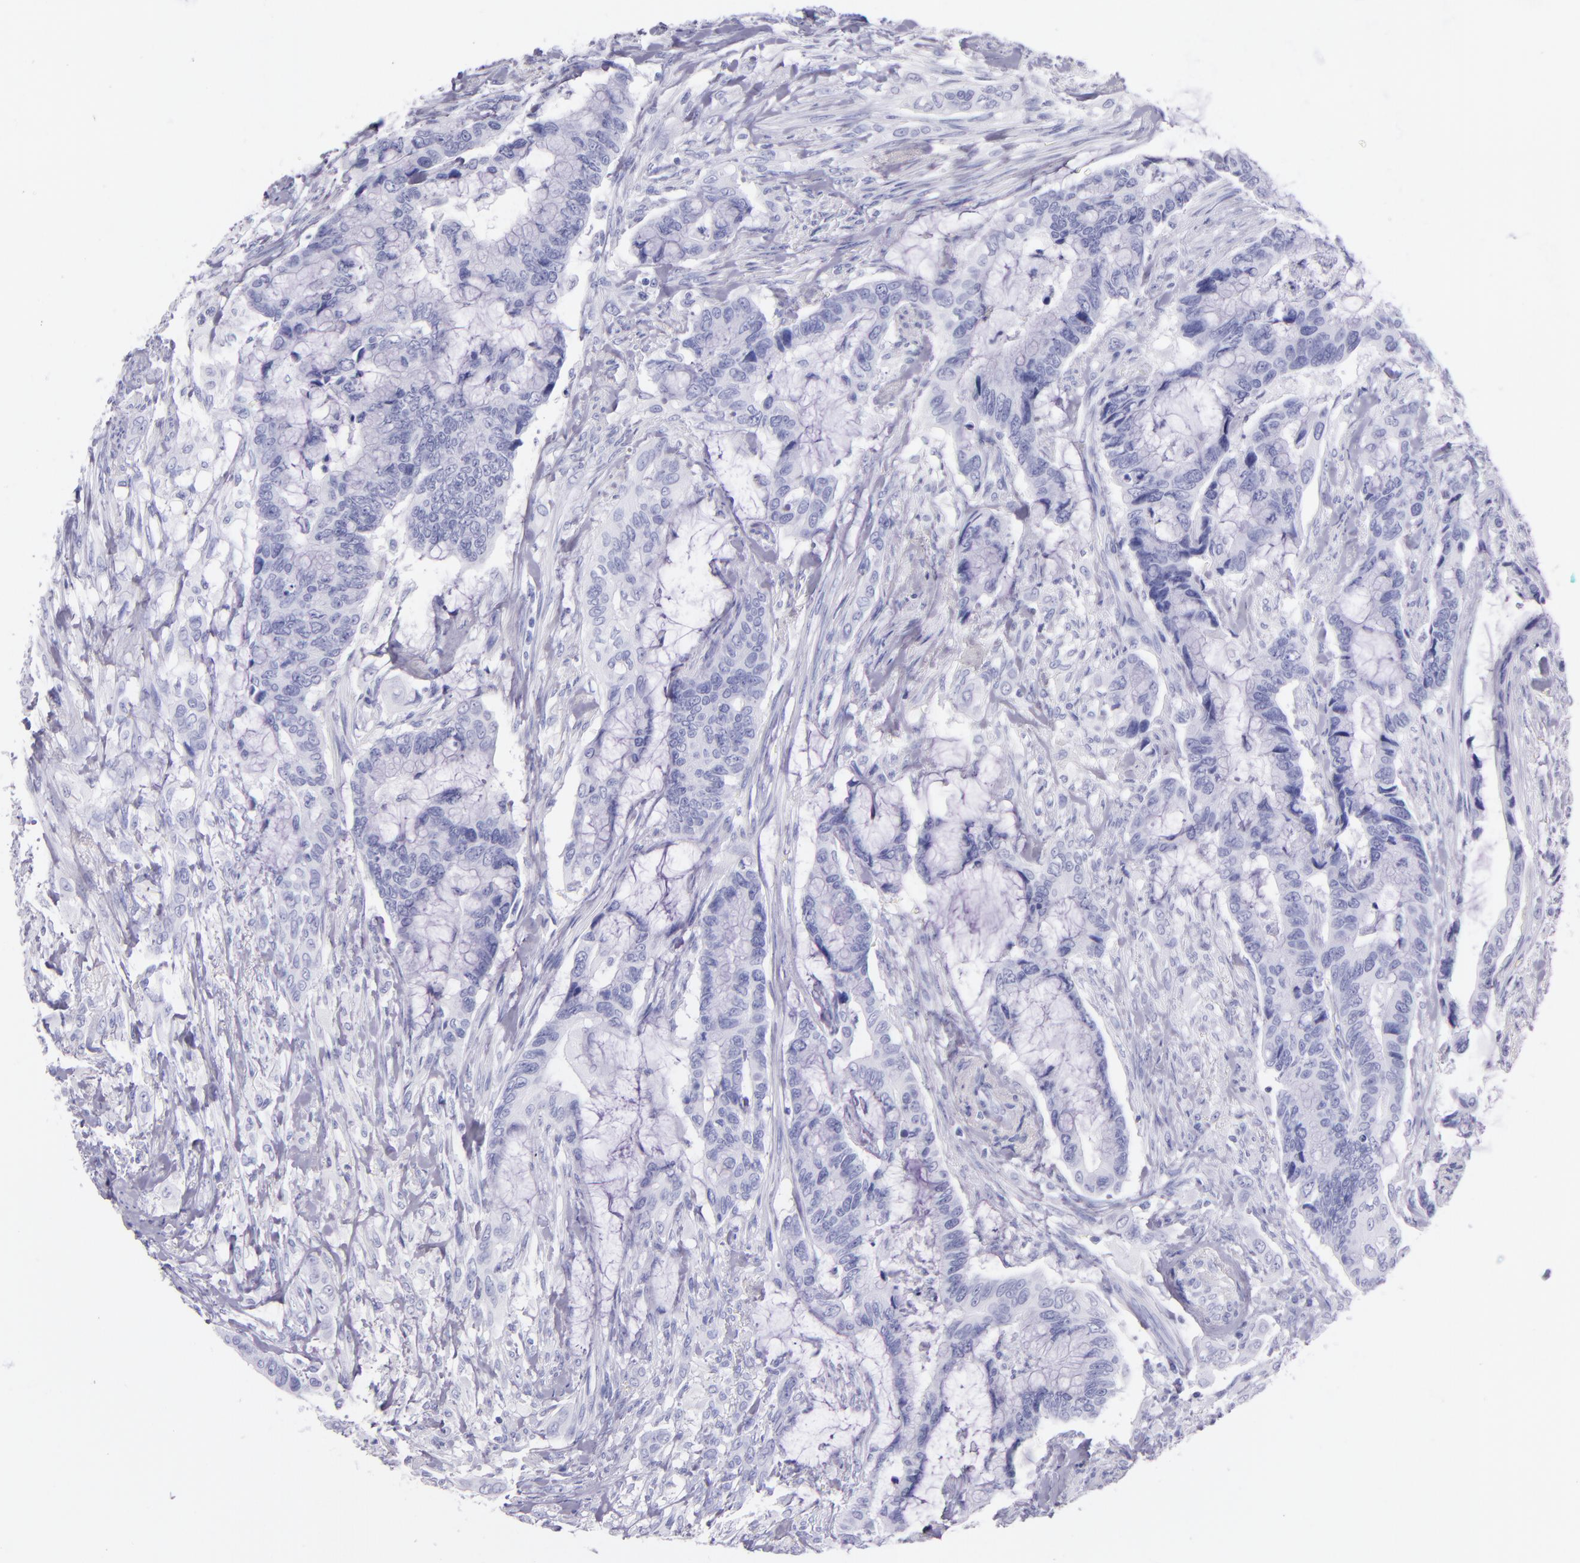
{"staining": {"intensity": "negative", "quantity": "none", "location": "none"}, "tissue": "colorectal cancer", "cell_type": "Tumor cells", "image_type": "cancer", "snomed": [{"axis": "morphology", "description": "Adenocarcinoma, NOS"}, {"axis": "topography", "description": "Rectum"}], "caption": "Adenocarcinoma (colorectal) stained for a protein using immunohistochemistry (IHC) displays no positivity tumor cells.", "gene": "SFTPB", "patient": {"sex": "female", "age": 59}}